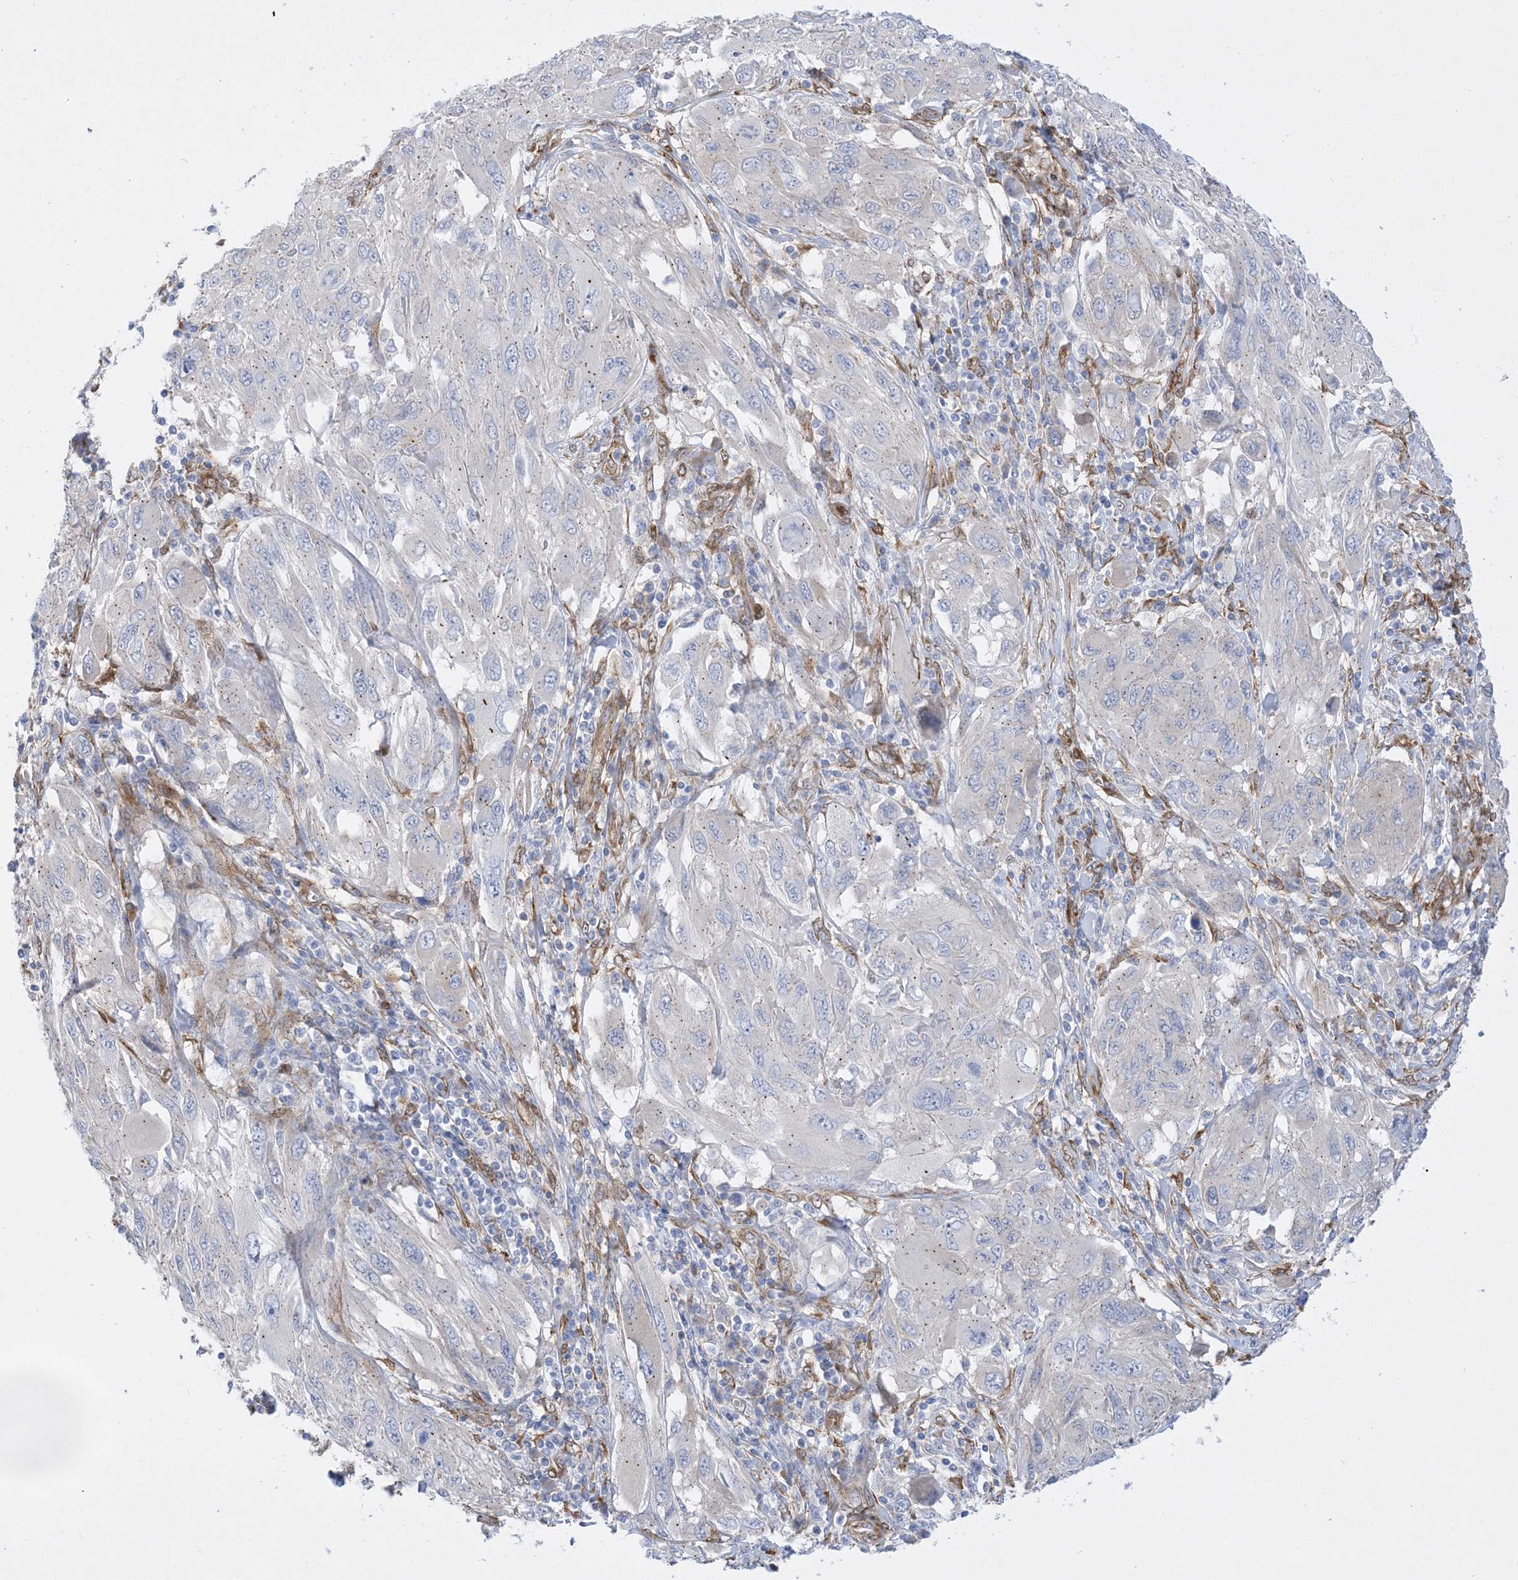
{"staining": {"intensity": "negative", "quantity": "none", "location": "none"}, "tissue": "melanoma", "cell_type": "Tumor cells", "image_type": "cancer", "snomed": [{"axis": "morphology", "description": "Malignant melanoma, NOS"}, {"axis": "topography", "description": "Skin"}], "caption": "This is an immunohistochemistry (IHC) histopathology image of human malignant melanoma. There is no expression in tumor cells.", "gene": "RBMS3", "patient": {"sex": "female", "age": 91}}